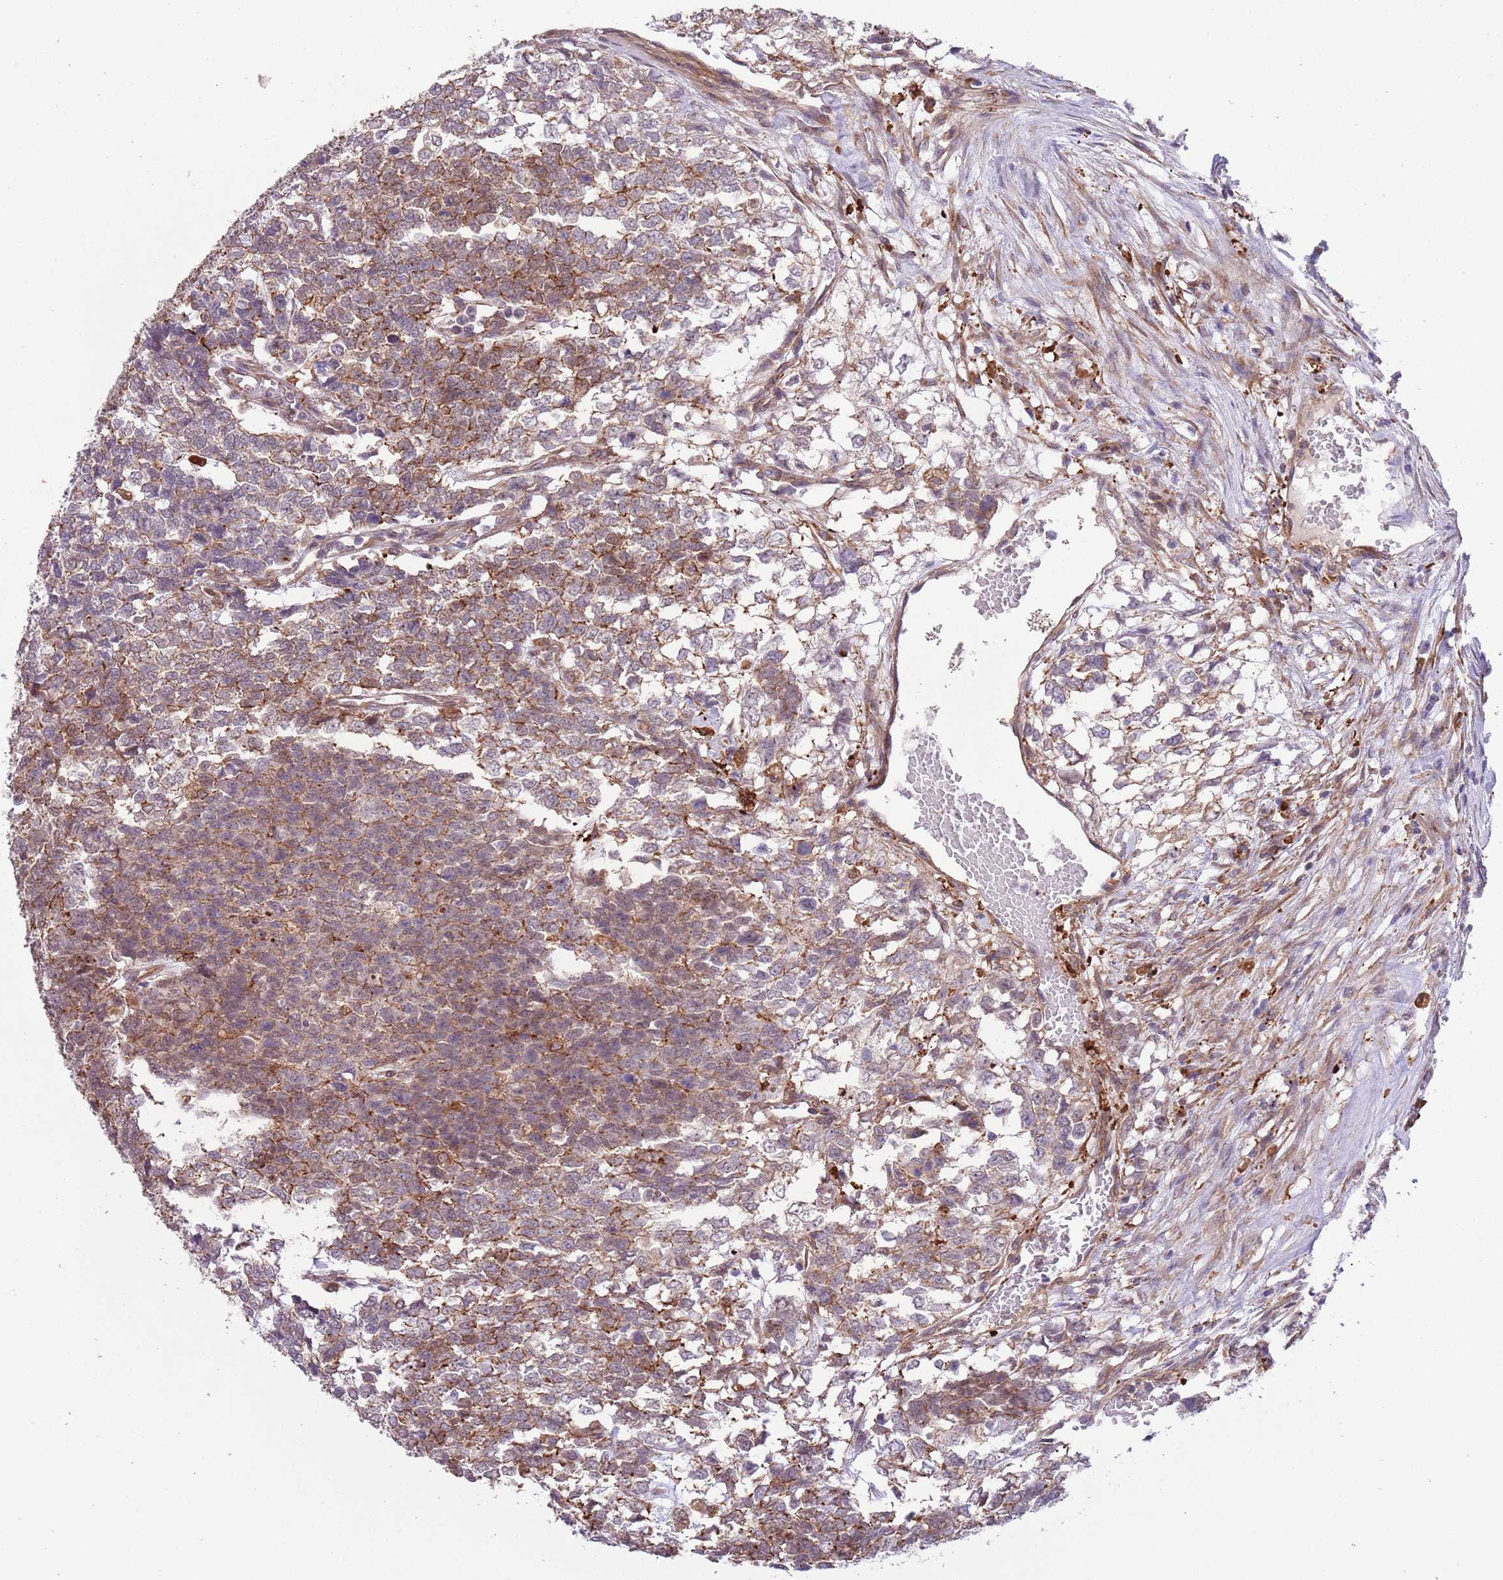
{"staining": {"intensity": "moderate", "quantity": "25%-75%", "location": "cytoplasmic/membranous"}, "tissue": "testis cancer", "cell_type": "Tumor cells", "image_type": "cancer", "snomed": [{"axis": "morphology", "description": "Carcinoma, Embryonal, NOS"}, {"axis": "topography", "description": "Testis"}], "caption": "Embryonal carcinoma (testis) stained with a protein marker shows moderate staining in tumor cells.", "gene": "CREBZF", "patient": {"sex": "male", "age": 23}}